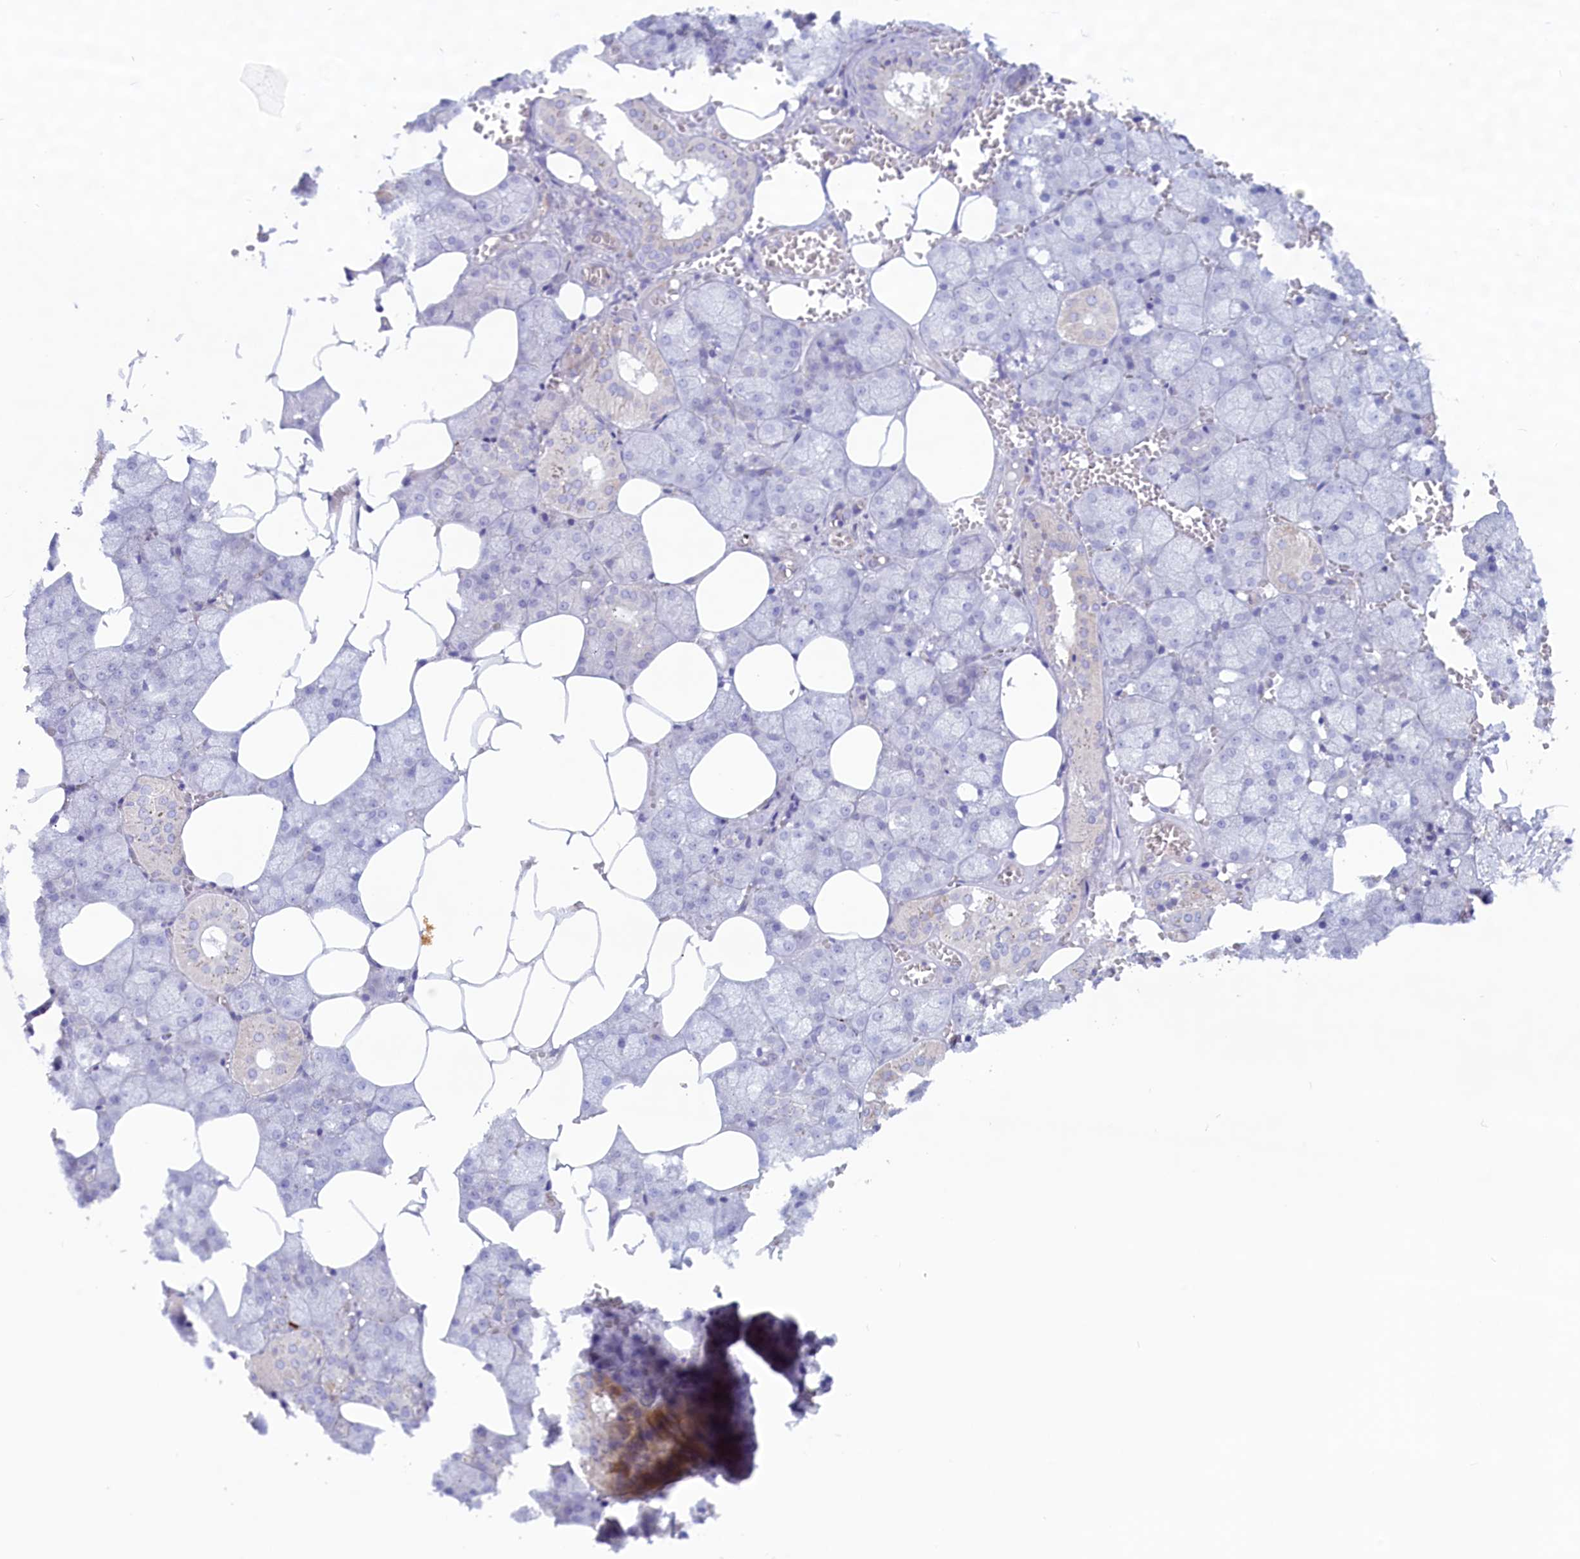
{"staining": {"intensity": "negative", "quantity": "none", "location": "none"}, "tissue": "salivary gland", "cell_type": "Glandular cells", "image_type": "normal", "snomed": [{"axis": "morphology", "description": "Normal tissue, NOS"}, {"axis": "topography", "description": "Salivary gland"}], "caption": "This is a photomicrograph of IHC staining of benign salivary gland, which shows no positivity in glandular cells.", "gene": "MPV17L2", "patient": {"sex": "male", "age": 62}}